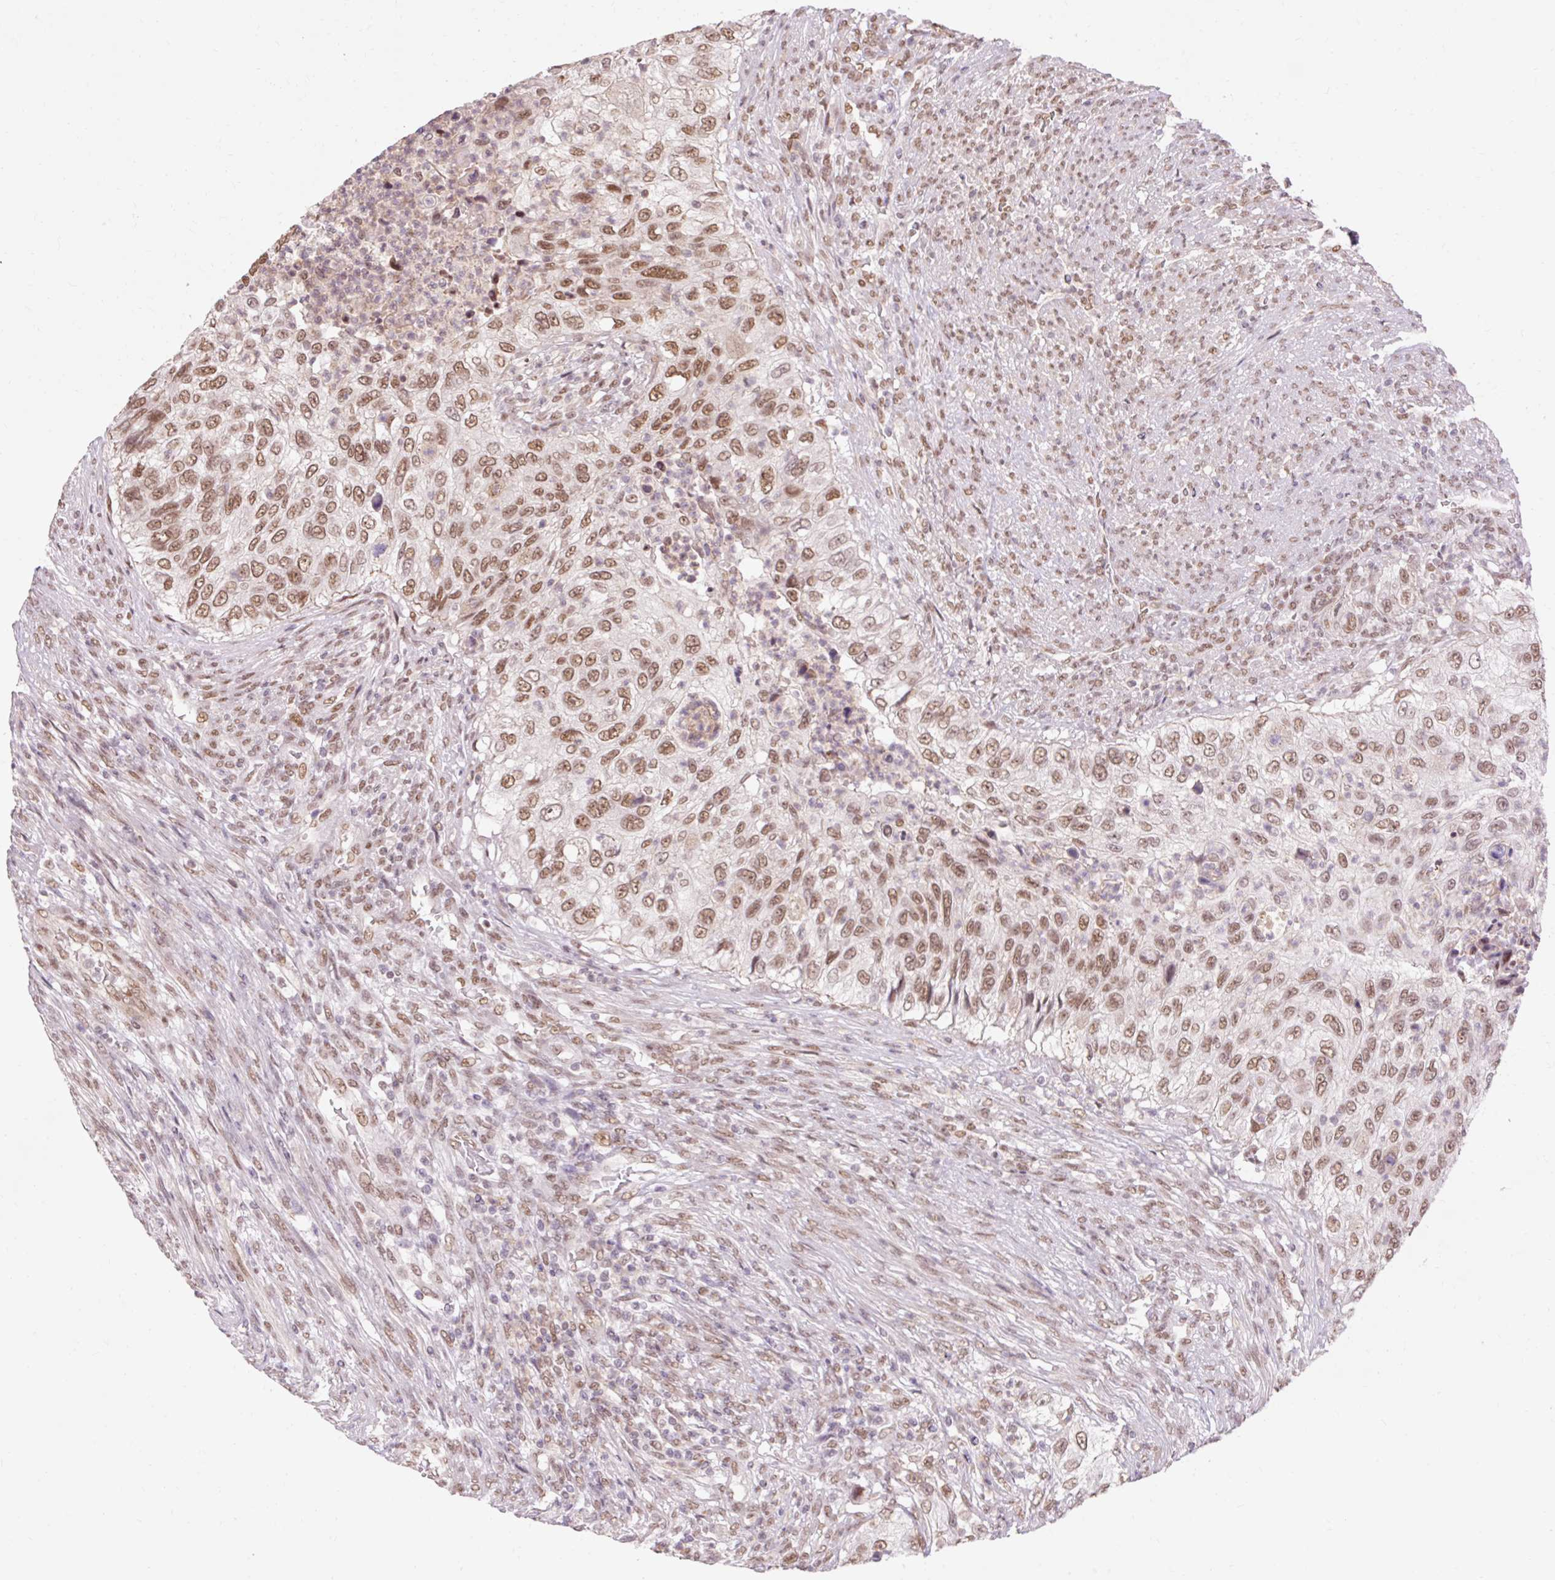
{"staining": {"intensity": "moderate", "quantity": ">75%", "location": "nuclear"}, "tissue": "urothelial cancer", "cell_type": "Tumor cells", "image_type": "cancer", "snomed": [{"axis": "morphology", "description": "Urothelial carcinoma, High grade"}, {"axis": "topography", "description": "Urinary bladder"}], "caption": "Urothelial cancer tissue reveals moderate nuclear staining in about >75% of tumor cells Nuclei are stained in blue.", "gene": "NPIPB12", "patient": {"sex": "female", "age": 60}}